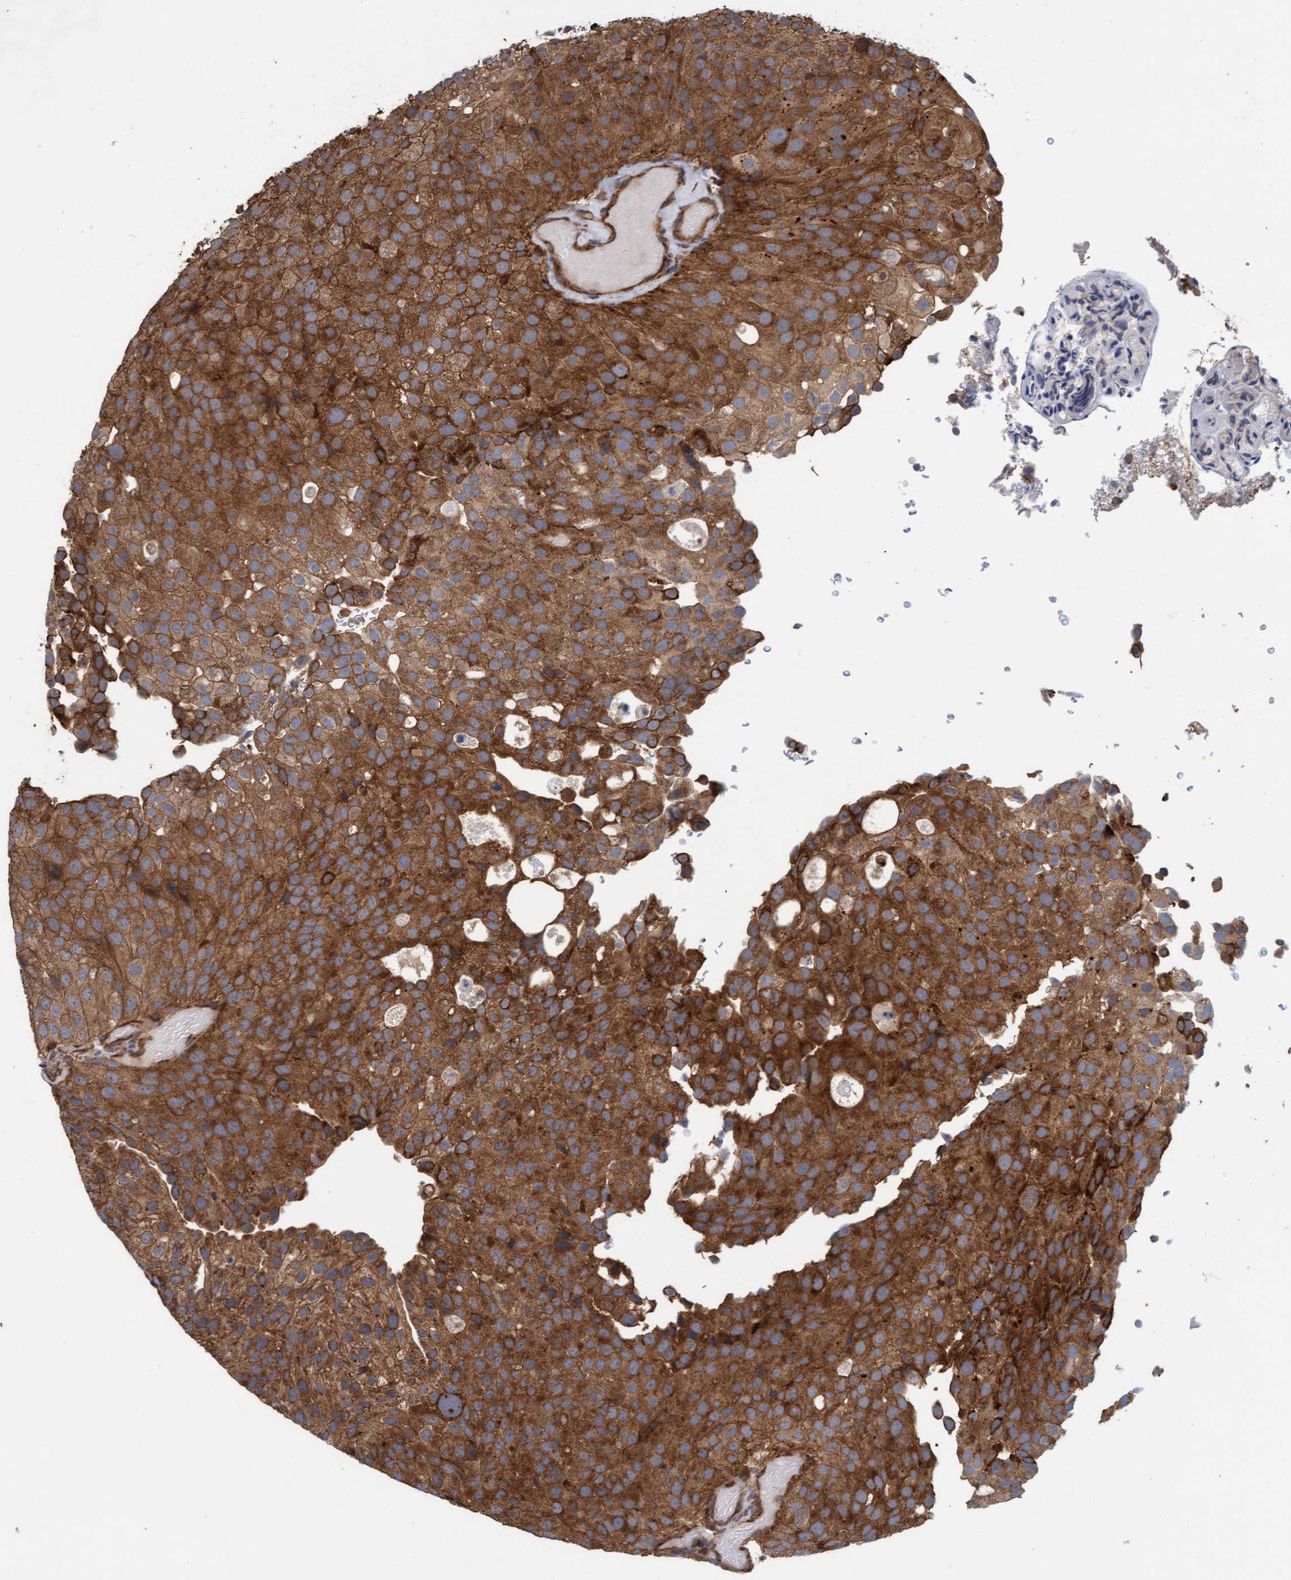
{"staining": {"intensity": "strong", "quantity": ">75%", "location": "cytoplasmic/membranous"}, "tissue": "urothelial cancer", "cell_type": "Tumor cells", "image_type": "cancer", "snomed": [{"axis": "morphology", "description": "Urothelial carcinoma, Low grade"}, {"axis": "topography", "description": "Urinary bladder"}], "caption": "Brown immunohistochemical staining in low-grade urothelial carcinoma demonstrates strong cytoplasmic/membranous expression in about >75% of tumor cells.", "gene": "FXR2", "patient": {"sex": "male", "age": 78}}